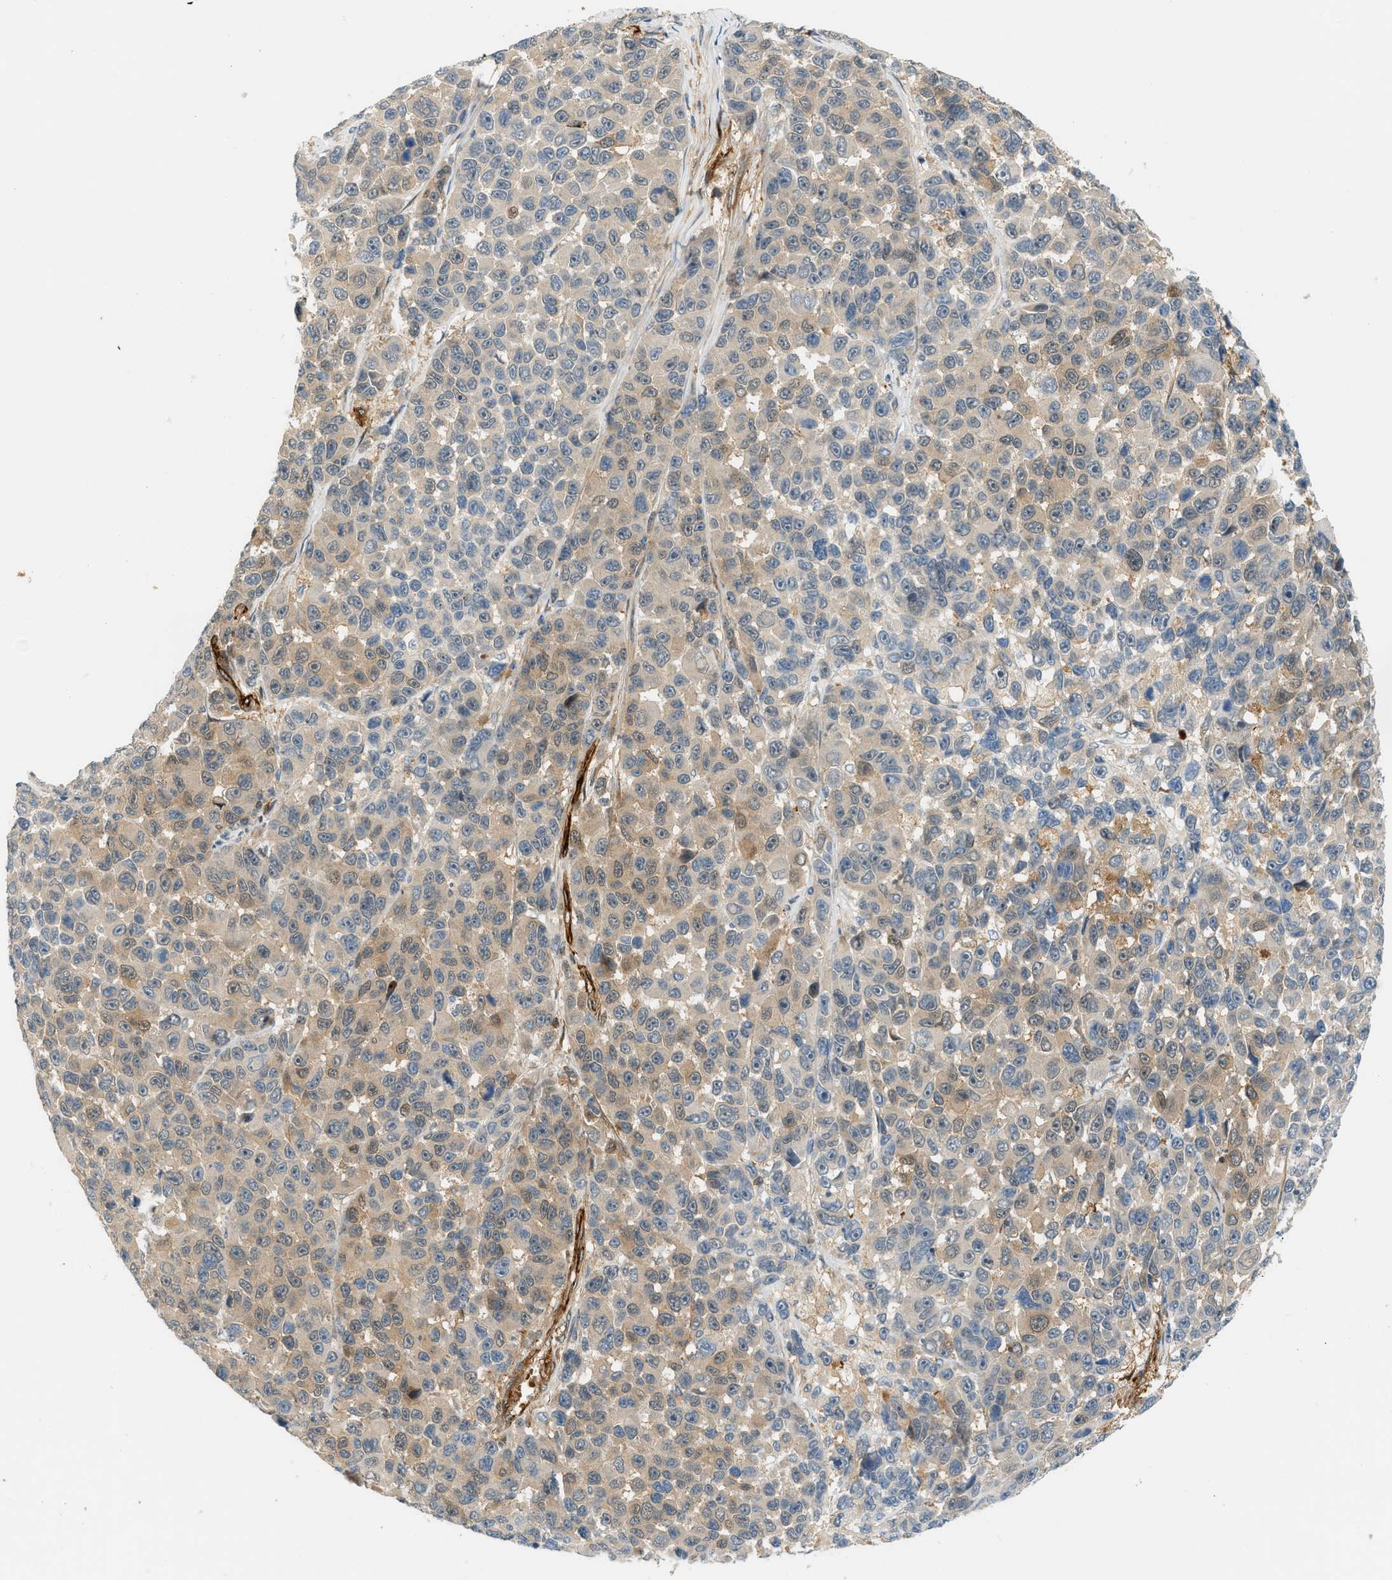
{"staining": {"intensity": "weak", "quantity": ">75%", "location": "cytoplasmic/membranous"}, "tissue": "melanoma", "cell_type": "Tumor cells", "image_type": "cancer", "snomed": [{"axis": "morphology", "description": "Malignant melanoma, NOS"}, {"axis": "topography", "description": "Skin"}], "caption": "Protein analysis of malignant melanoma tissue displays weak cytoplasmic/membranous positivity in approximately >75% of tumor cells. The staining was performed using DAB, with brown indicating positive protein expression. Nuclei are stained blue with hematoxylin.", "gene": "EDNRA", "patient": {"sex": "male", "age": 53}}